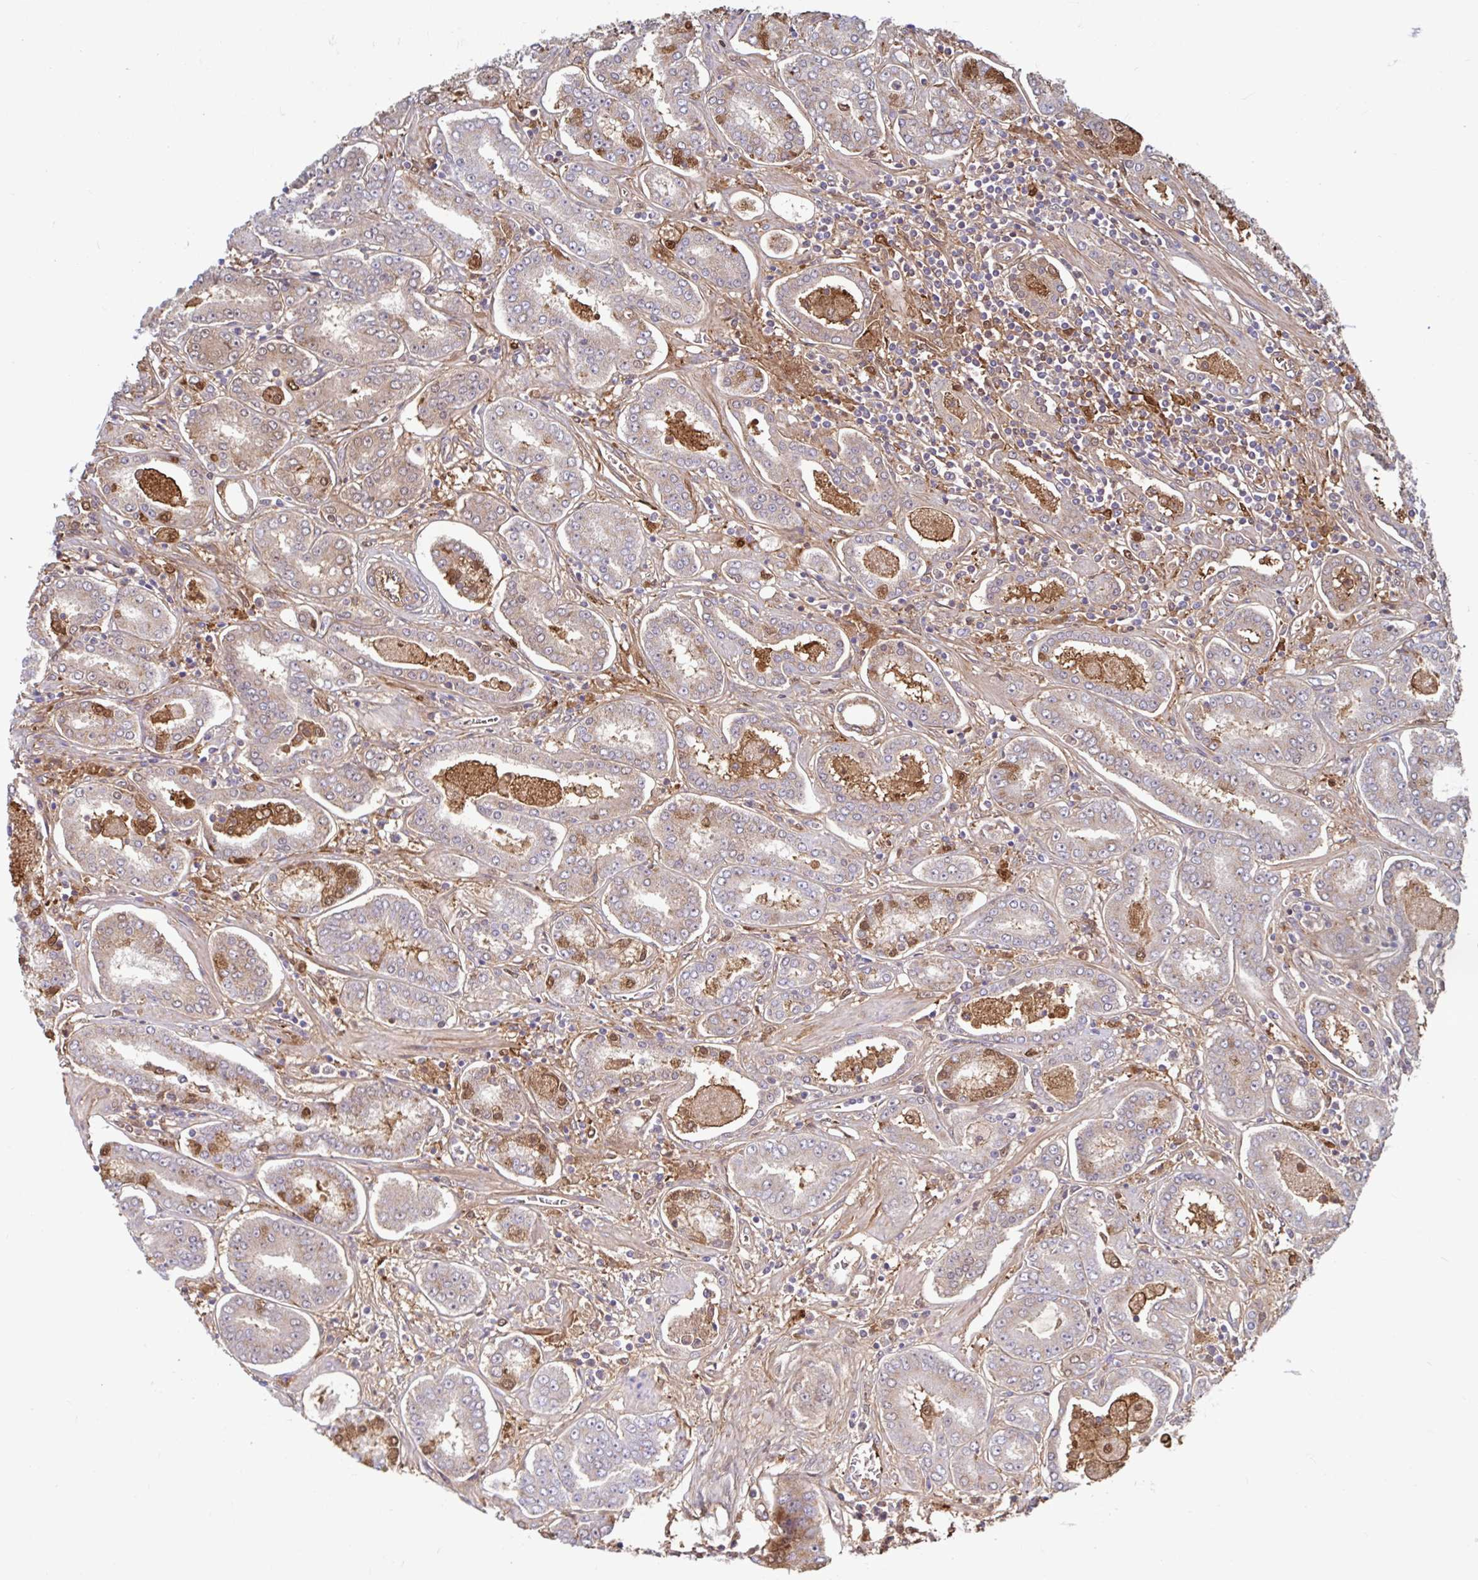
{"staining": {"intensity": "moderate", "quantity": "<25%", "location": "cytoplasmic/membranous,nuclear"}, "tissue": "prostate cancer", "cell_type": "Tumor cells", "image_type": "cancer", "snomed": [{"axis": "morphology", "description": "Adenocarcinoma, High grade"}, {"axis": "topography", "description": "Prostate"}], "caption": "Prostate cancer tissue exhibits moderate cytoplasmic/membranous and nuclear positivity in approximately <25% of tumor cells", "gene": "BLVRA", "patient": {"sex": "male", "age": 72}}